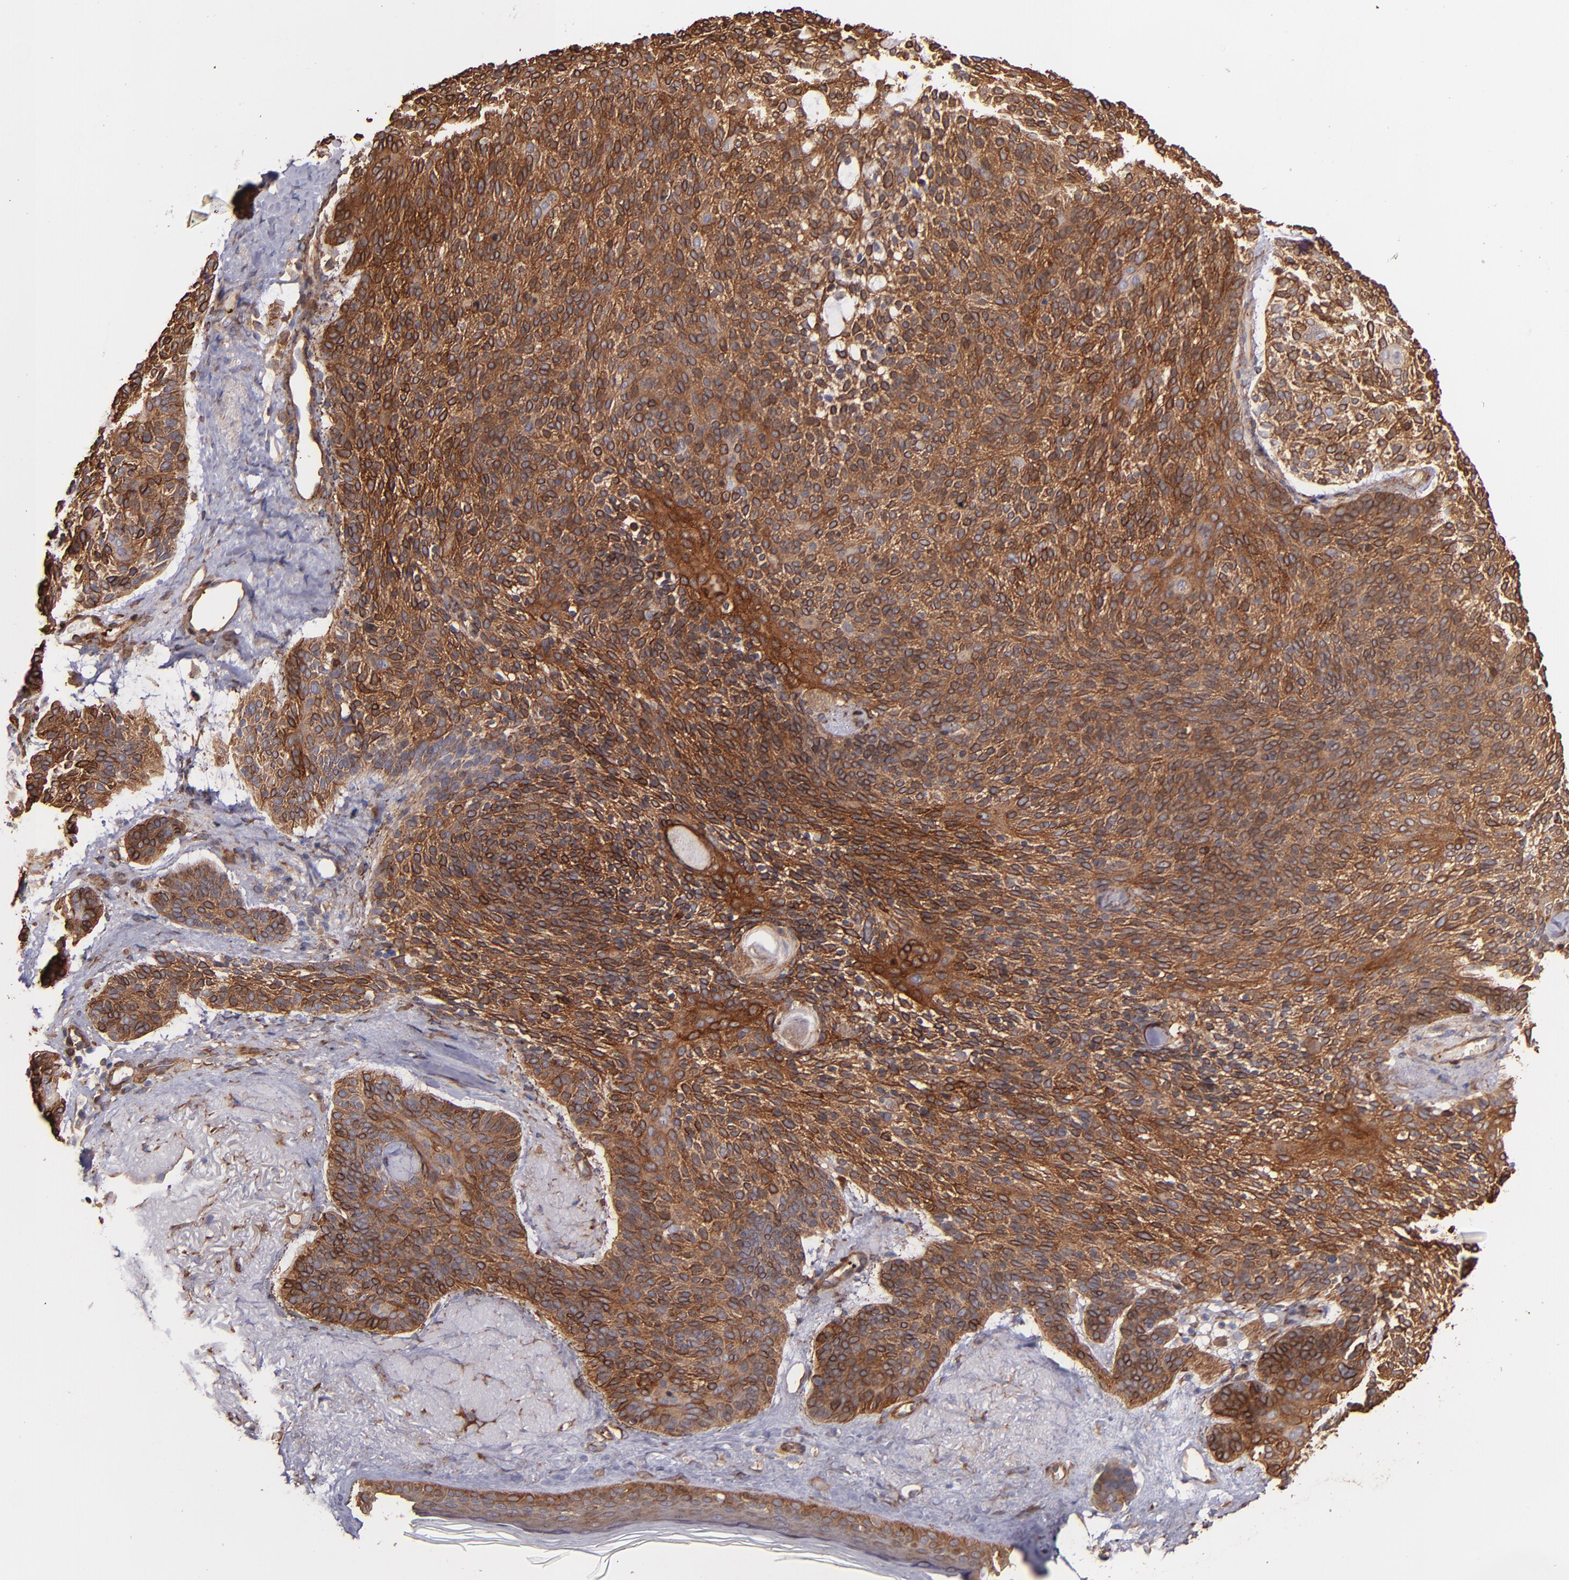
{"staining": {"intensity": "moderate", "quantity": ">75%", "location": "cytoplasmic/membranous"}, "tissue": "skin cancer", "cell_type": "Tumor cells", "image_type": "cancer", "snomed": [{"axis": "morphology", "description": "Normal tissue, NOS"}, {"axis": "morphology", "description": "Basal cell carcinoma"}, {"axis": "topography", "description": "Skin"}], "caption": "Moderate cytoplasmic/membranous expression for a protein is present in approximately >75% of tumor cells of skin cancer (basal cell carcinoma) using immunohistochemistry (IHC).", "gene": "VCL", "patient": {"sex": "female", "age": 70}}